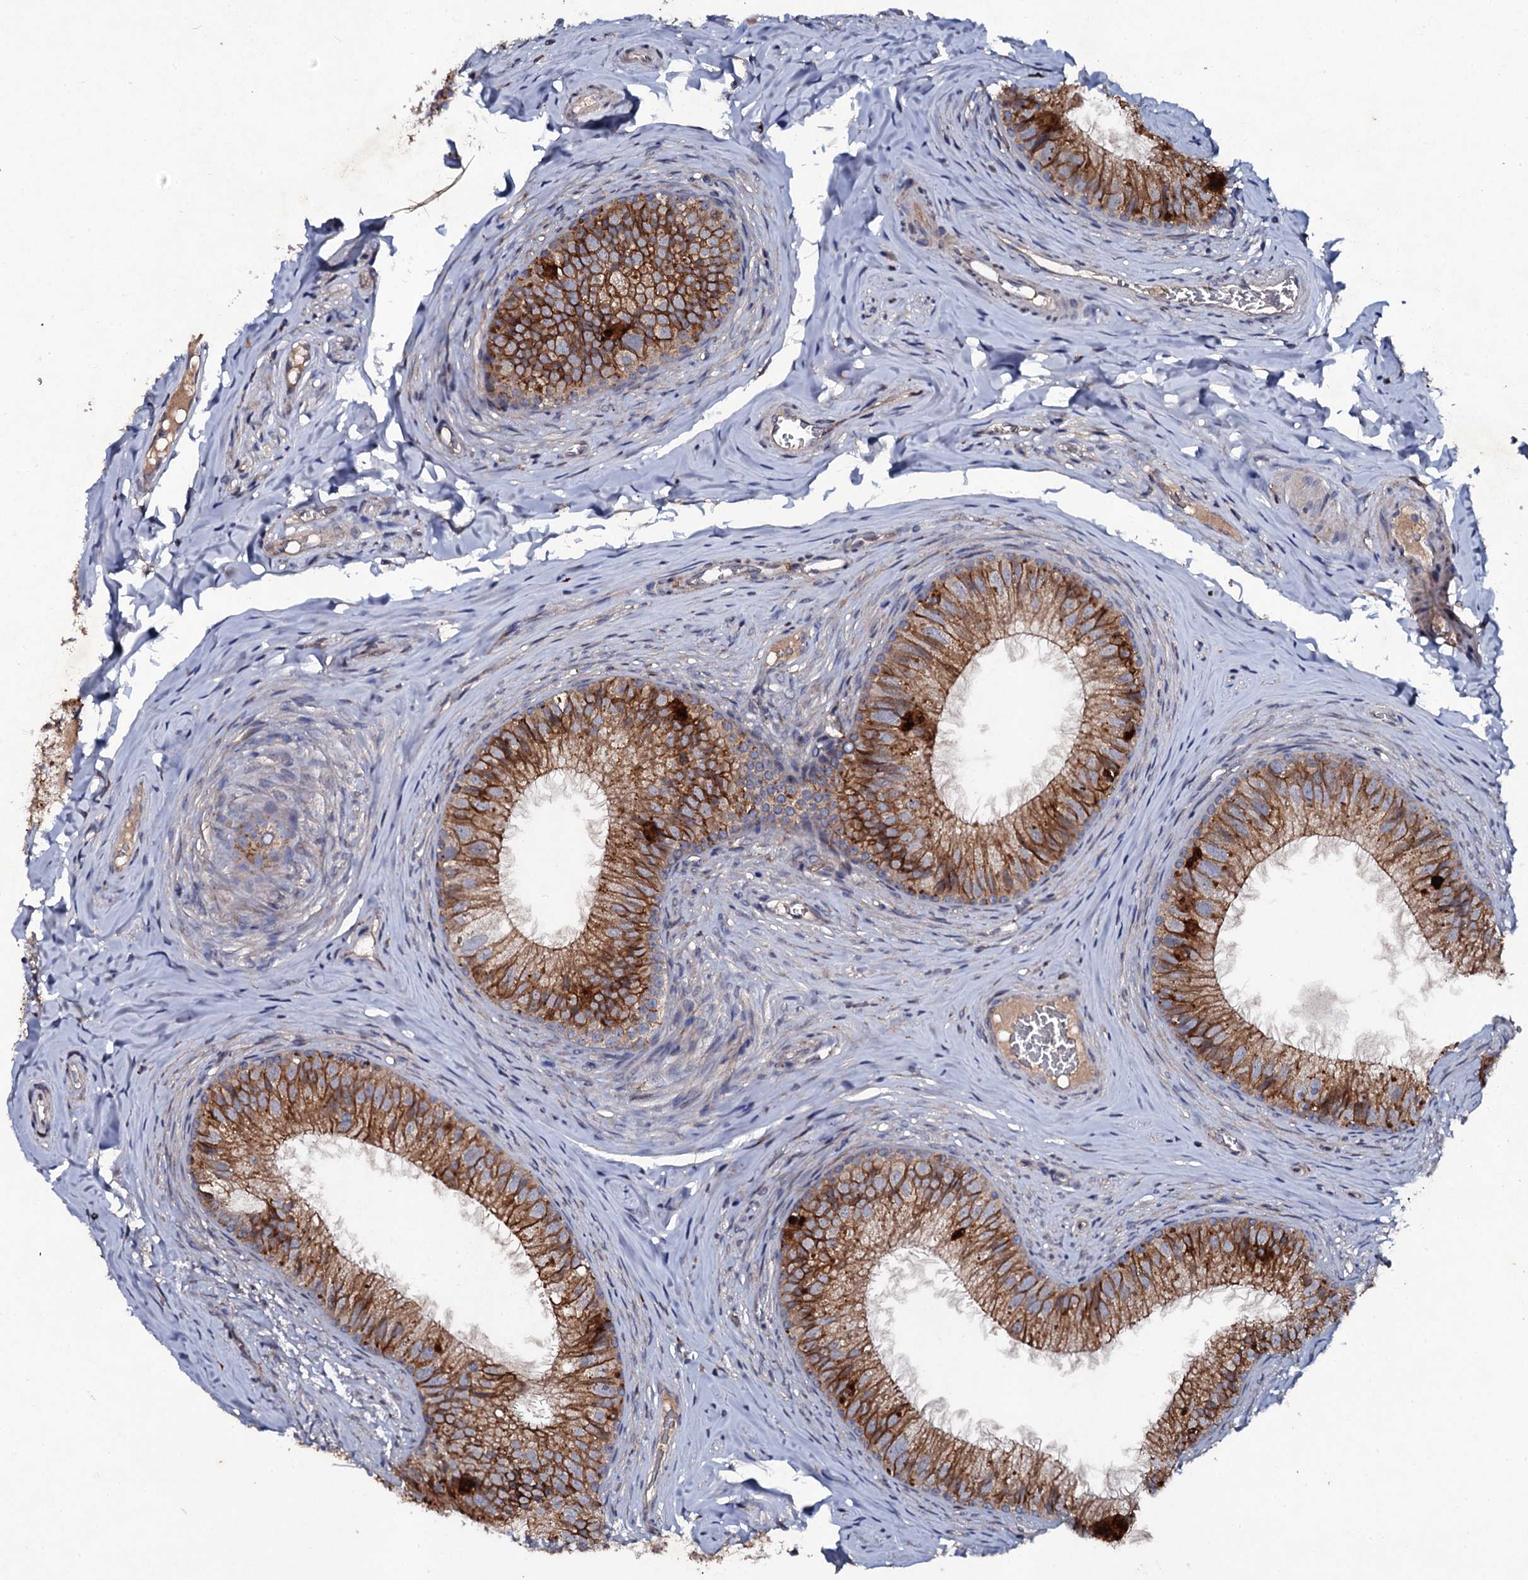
{"staining": {"intensity": "moderate", "quantity": ">75%", "location": "cytoplasmic/membranous"}, "tissue": "epididymis", "cell_type": "Glandular cells", "image_type": "normal", "snomed": [{"axis": "morphology", "description": "Normal tissue, NOS"}, {"axis": "topography", "description": "Epididymis"}], "caption": "A high-resolution image shows immunohistochemistry (IHC) staining of unremarkable epididymis, which reveals moderate cytoplasmic/membranous staining in about >75% of glandular cells. The staining is performed using DAB (3,3'-diaminobenzidine) brown chromogen to label protein expression. The nuclei are counter-stained blue using hematoxylin.", "gene": "LRRC28", "patient": {"sex": "male", "age": 34}}